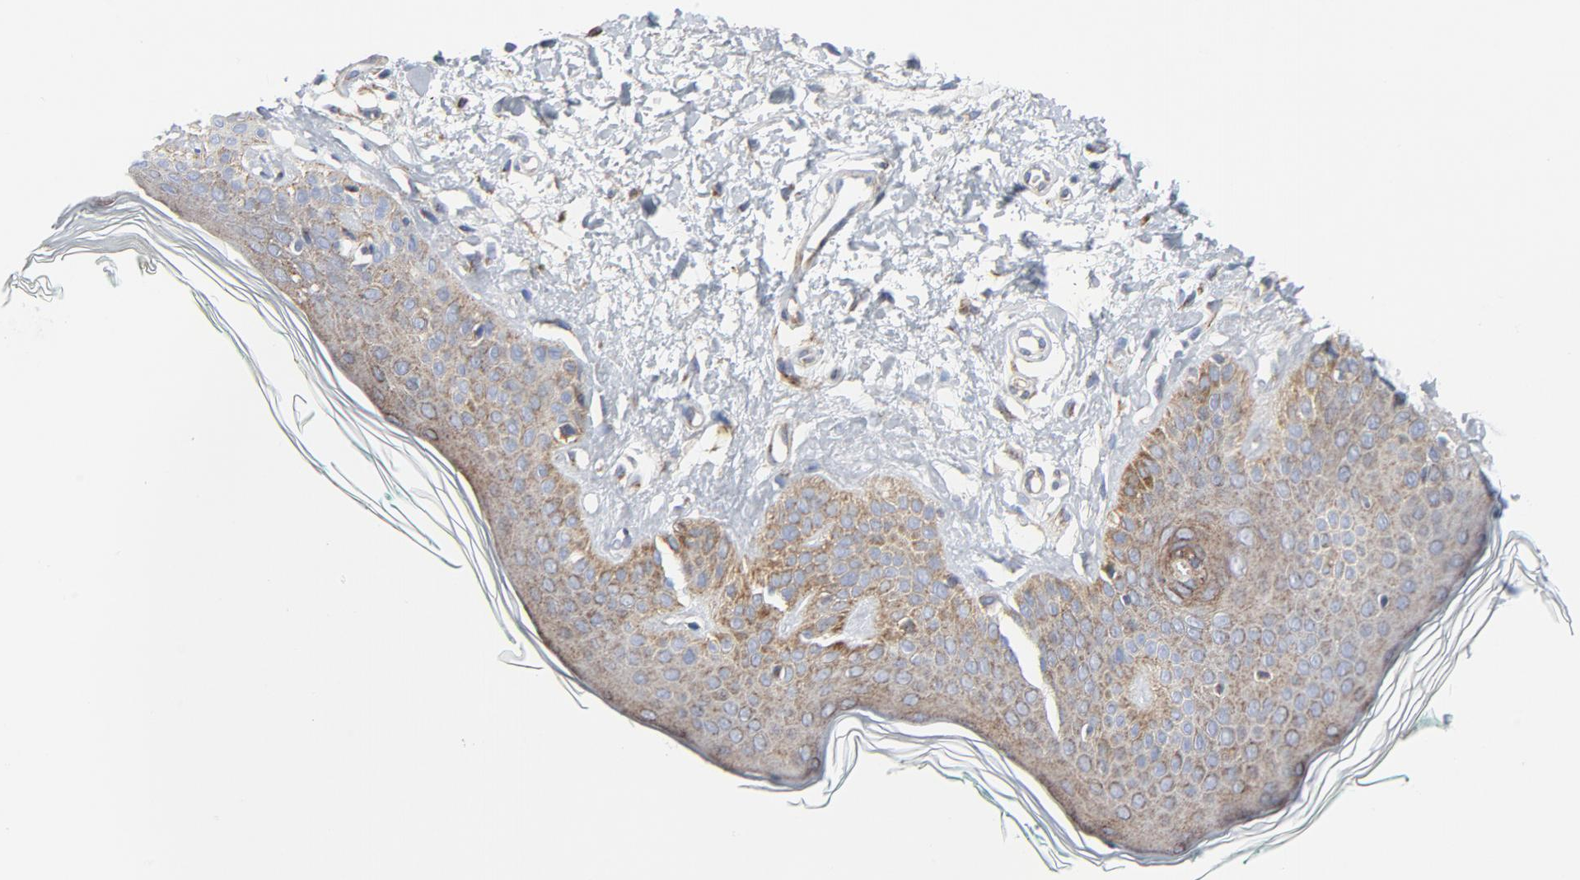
{"staining": {"intensity": "weak", "quantity": "25%-75%", "location": "cytoplasmic/membranous"}, "tissue": "skin", "cell_type": "Fibroblasts", "image_type": "normal", "snomed": [{"axis": "morphology", "description": "Normal tissue, NOS"}, {"axis": "topography", "description": "Skin"}], "caption": "Weak cytoplasmic/membranous positivity for a protein is seen in approximately 25%-75% of fibroblasts of normal skin using immunohistochemistry (IHC).", "gene": "TUBB1", "patient": {"sex": "male", "age": 71}}